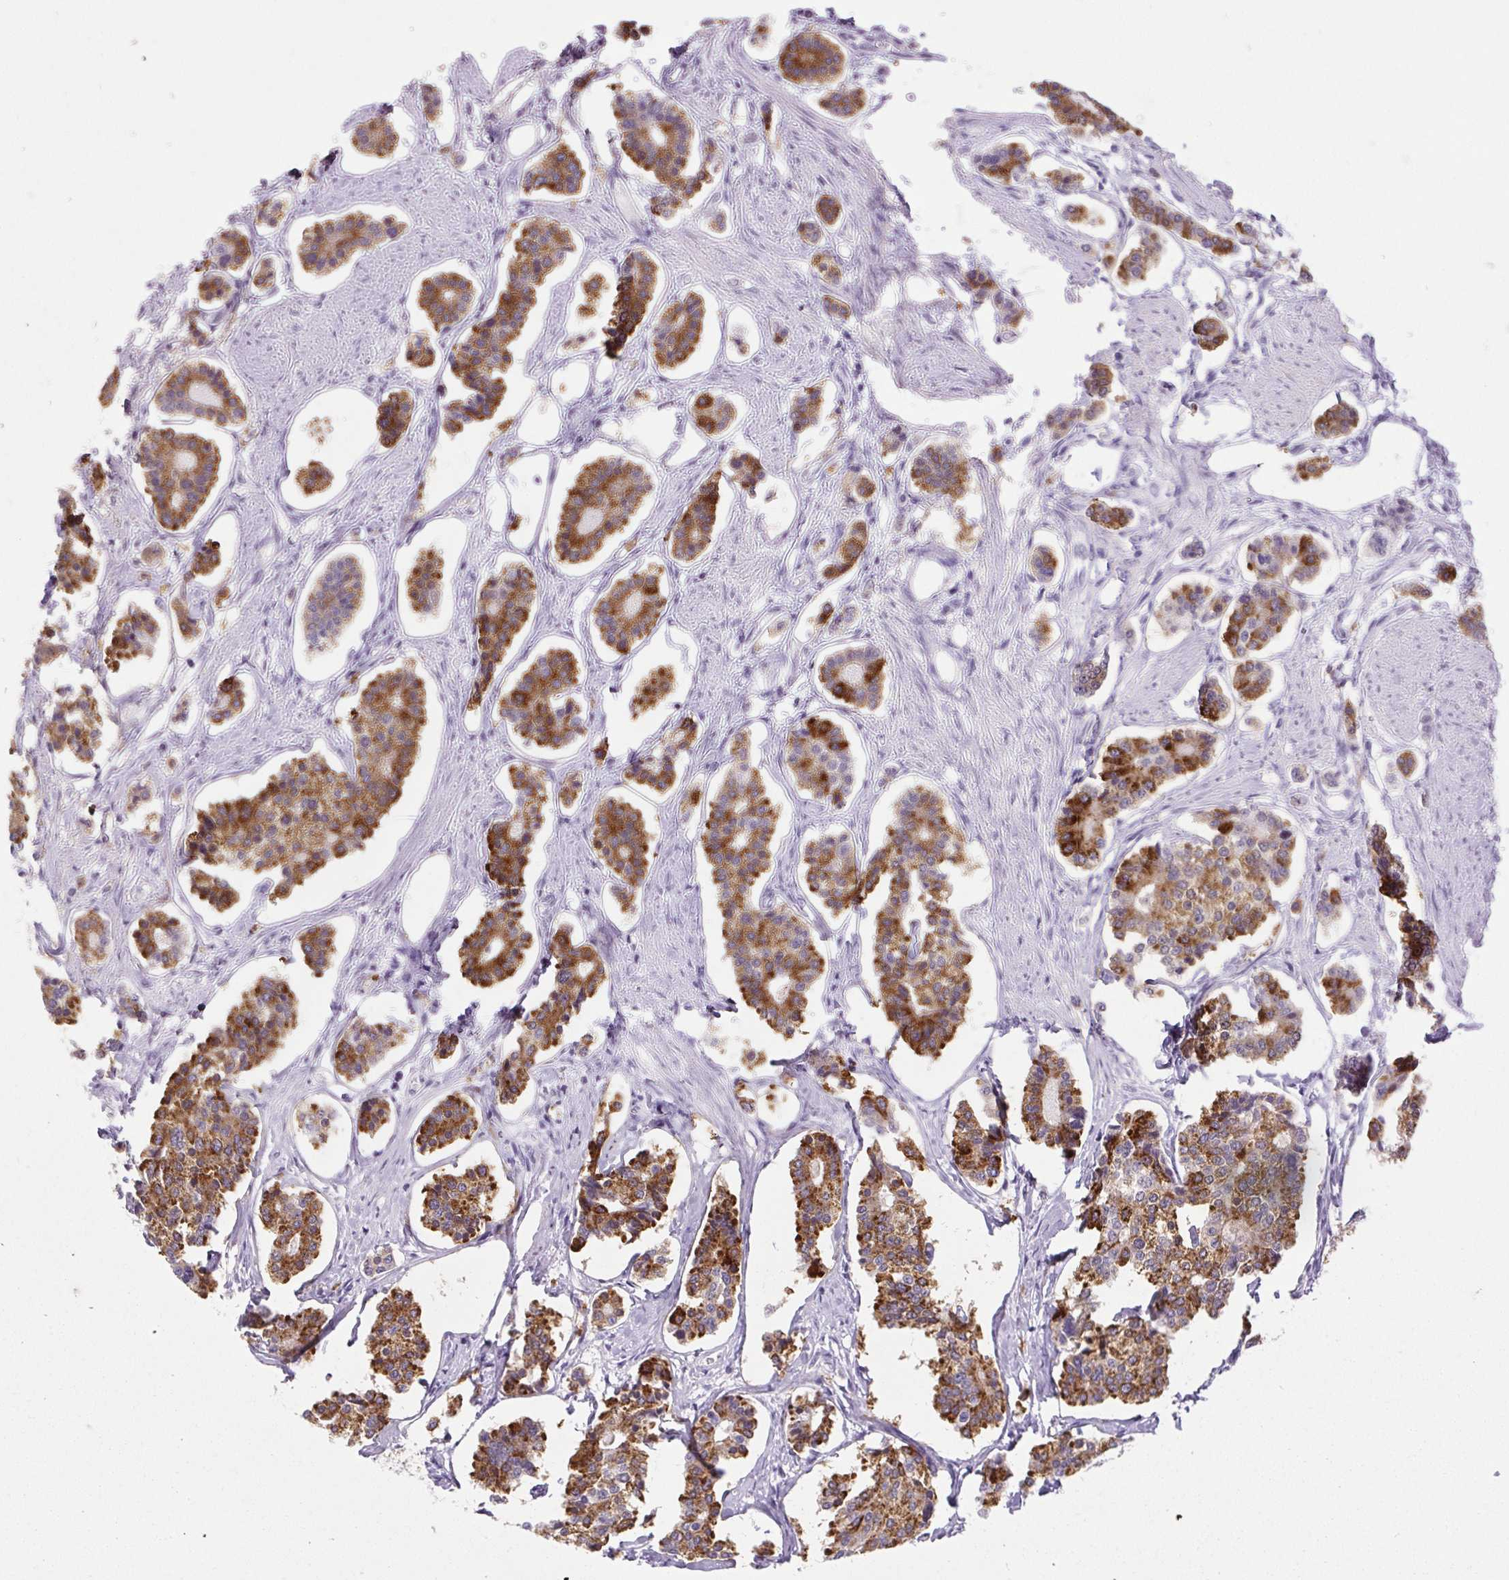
{"staining": {"intensity": "moderate", "quantity": ">75%", "location": "cytoplasmic/membranous"}, "tissue": "carcinoid", "cell_type": "Tumor cells", "image_type": "cancer", "snomed": [{"axis": "morphology", "description": "Carcinoid, malignant, NOS"}, {"axis": "topography", "description": "Small intestine"}], "caption": "A micrograph showing moderate cytoplasmic/membranous staining in about >75% of tumor cells in carcinoid, as visualized by brown immunohistochemical staining.", "gene": "BCAS1", "patient": {"sex": "female", "age": 65}}